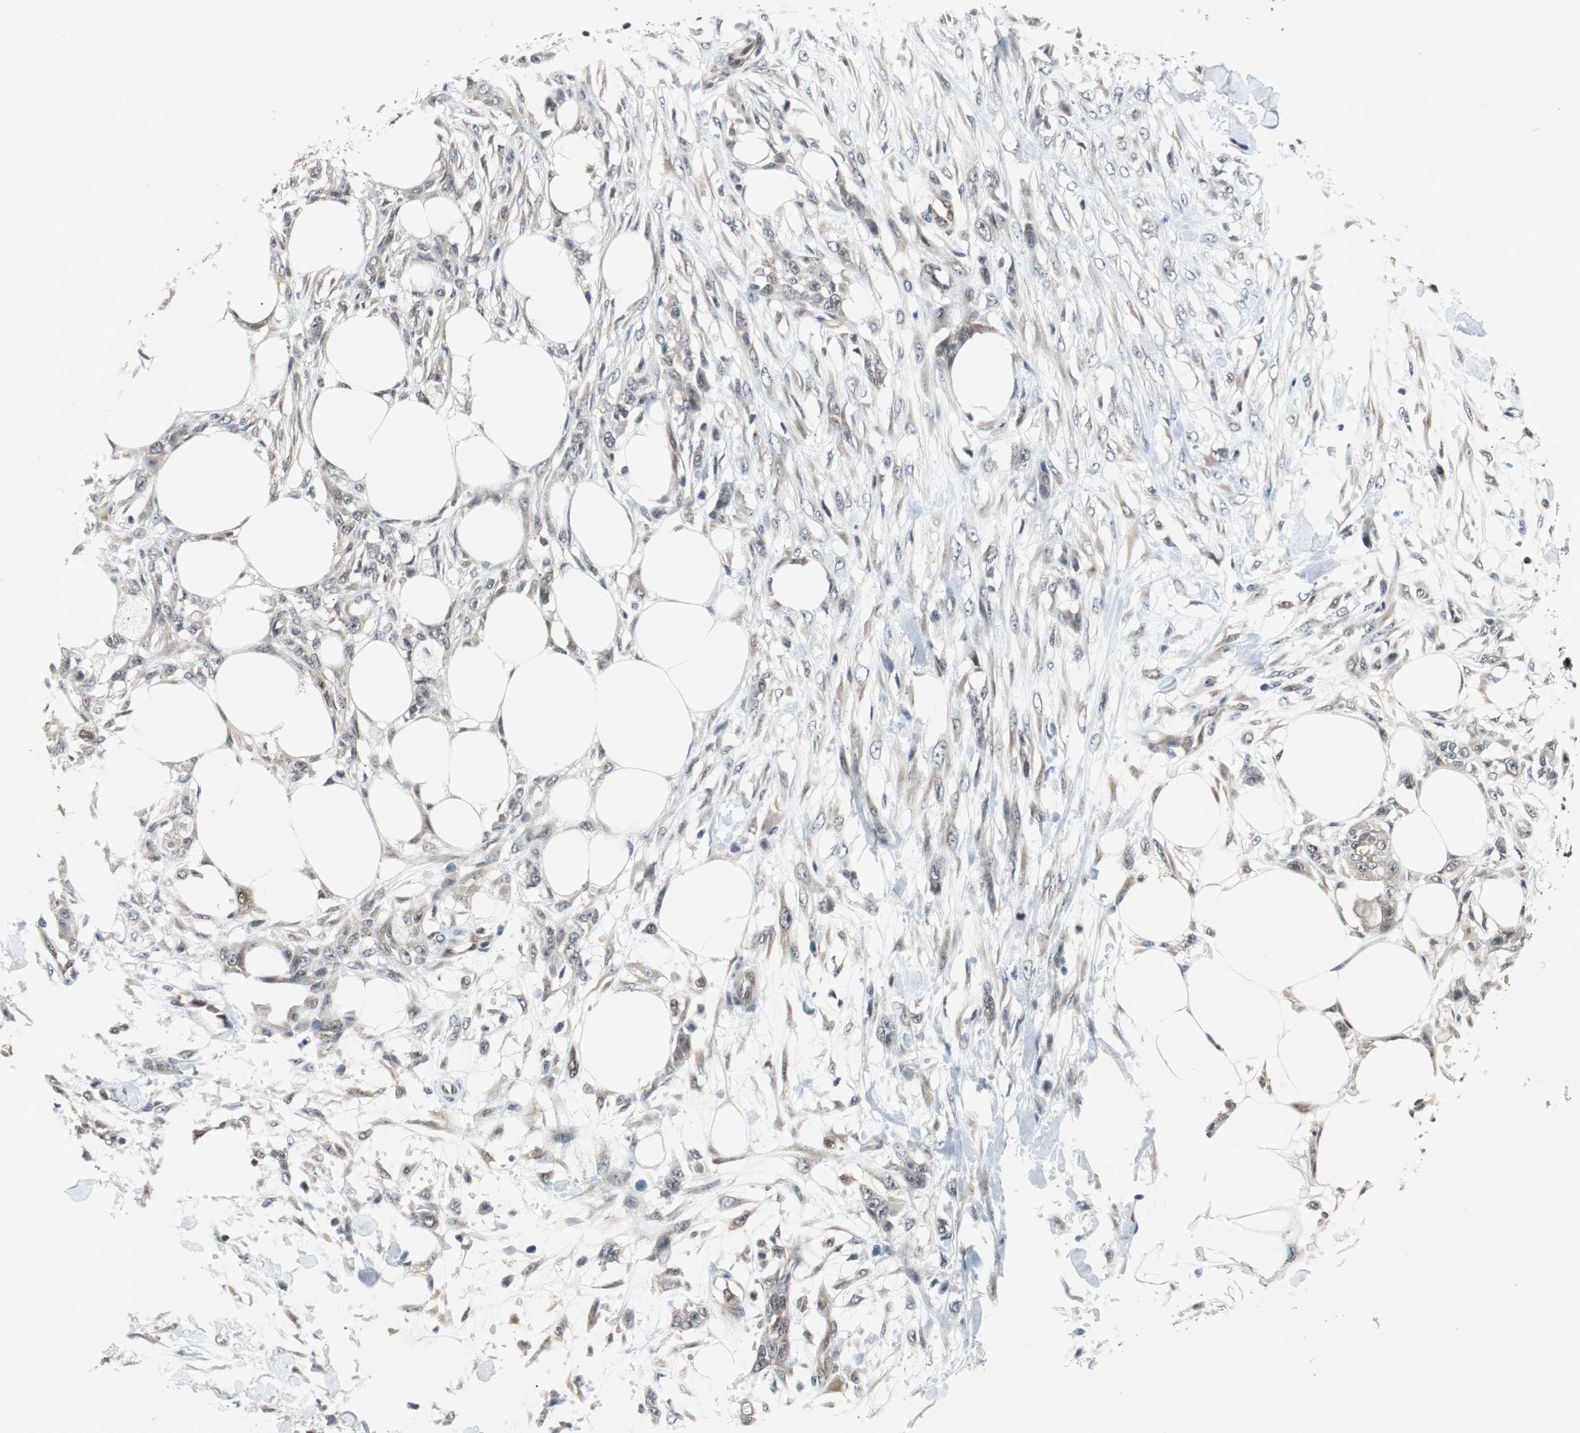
{"staining": {"intensity": "negative", "quantity": "none", "location": "none"}, "tissue": "skin cancer", "cell_type": "Tumor cells", "image_type": "cancer", "snomed": [{"axis": "morphology", "description": "Squamous cell carcinoma, NOS"}, {"axis": "topography", "description": "Skin"}], "caption": "Protein analysis of squamous cell carcinoma (skin) reveals no significant positivity in tumor cells. Nuclei are stained in blue.", "gene": "SMAD1", "patient": {"sex": "female", "age": 59}}